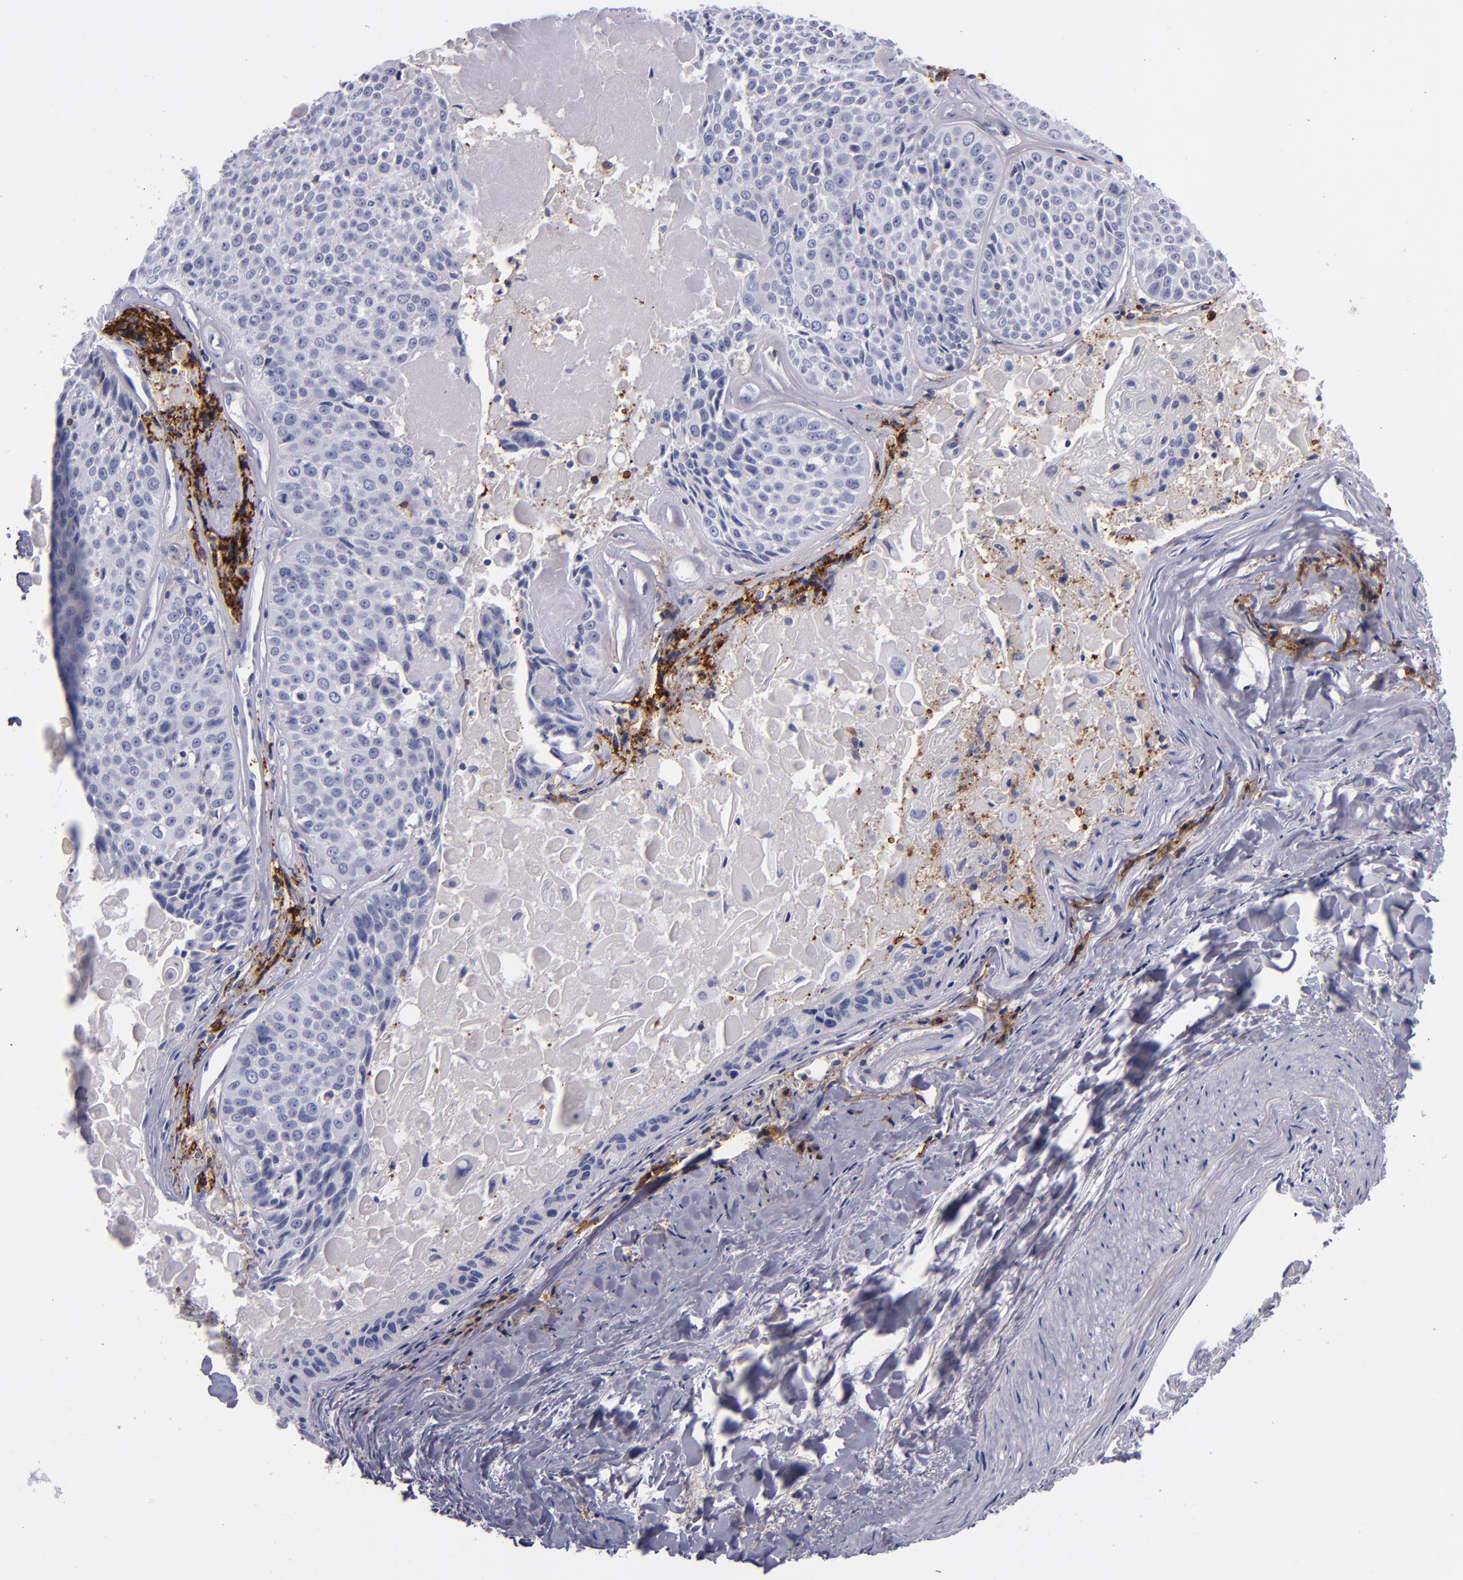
{"staining": {"intensity": "negative", "quantity": "none", "location": "none"}, "tissue": "lung cancer", "cell_type": "Tumor cells", "image_type": "cancer", "snomed": [{"axis": "morphology", "description": "Adenocarcinoma, NOS"}, {"axis": "topography", "description": "Lung"}], "caption": "Lung adenocarcinoma was stained to show a protein in brown. There is no significant expression in tumor cells.", "gene": "CD38", "patient": {"sex": "male", "age": 60}}